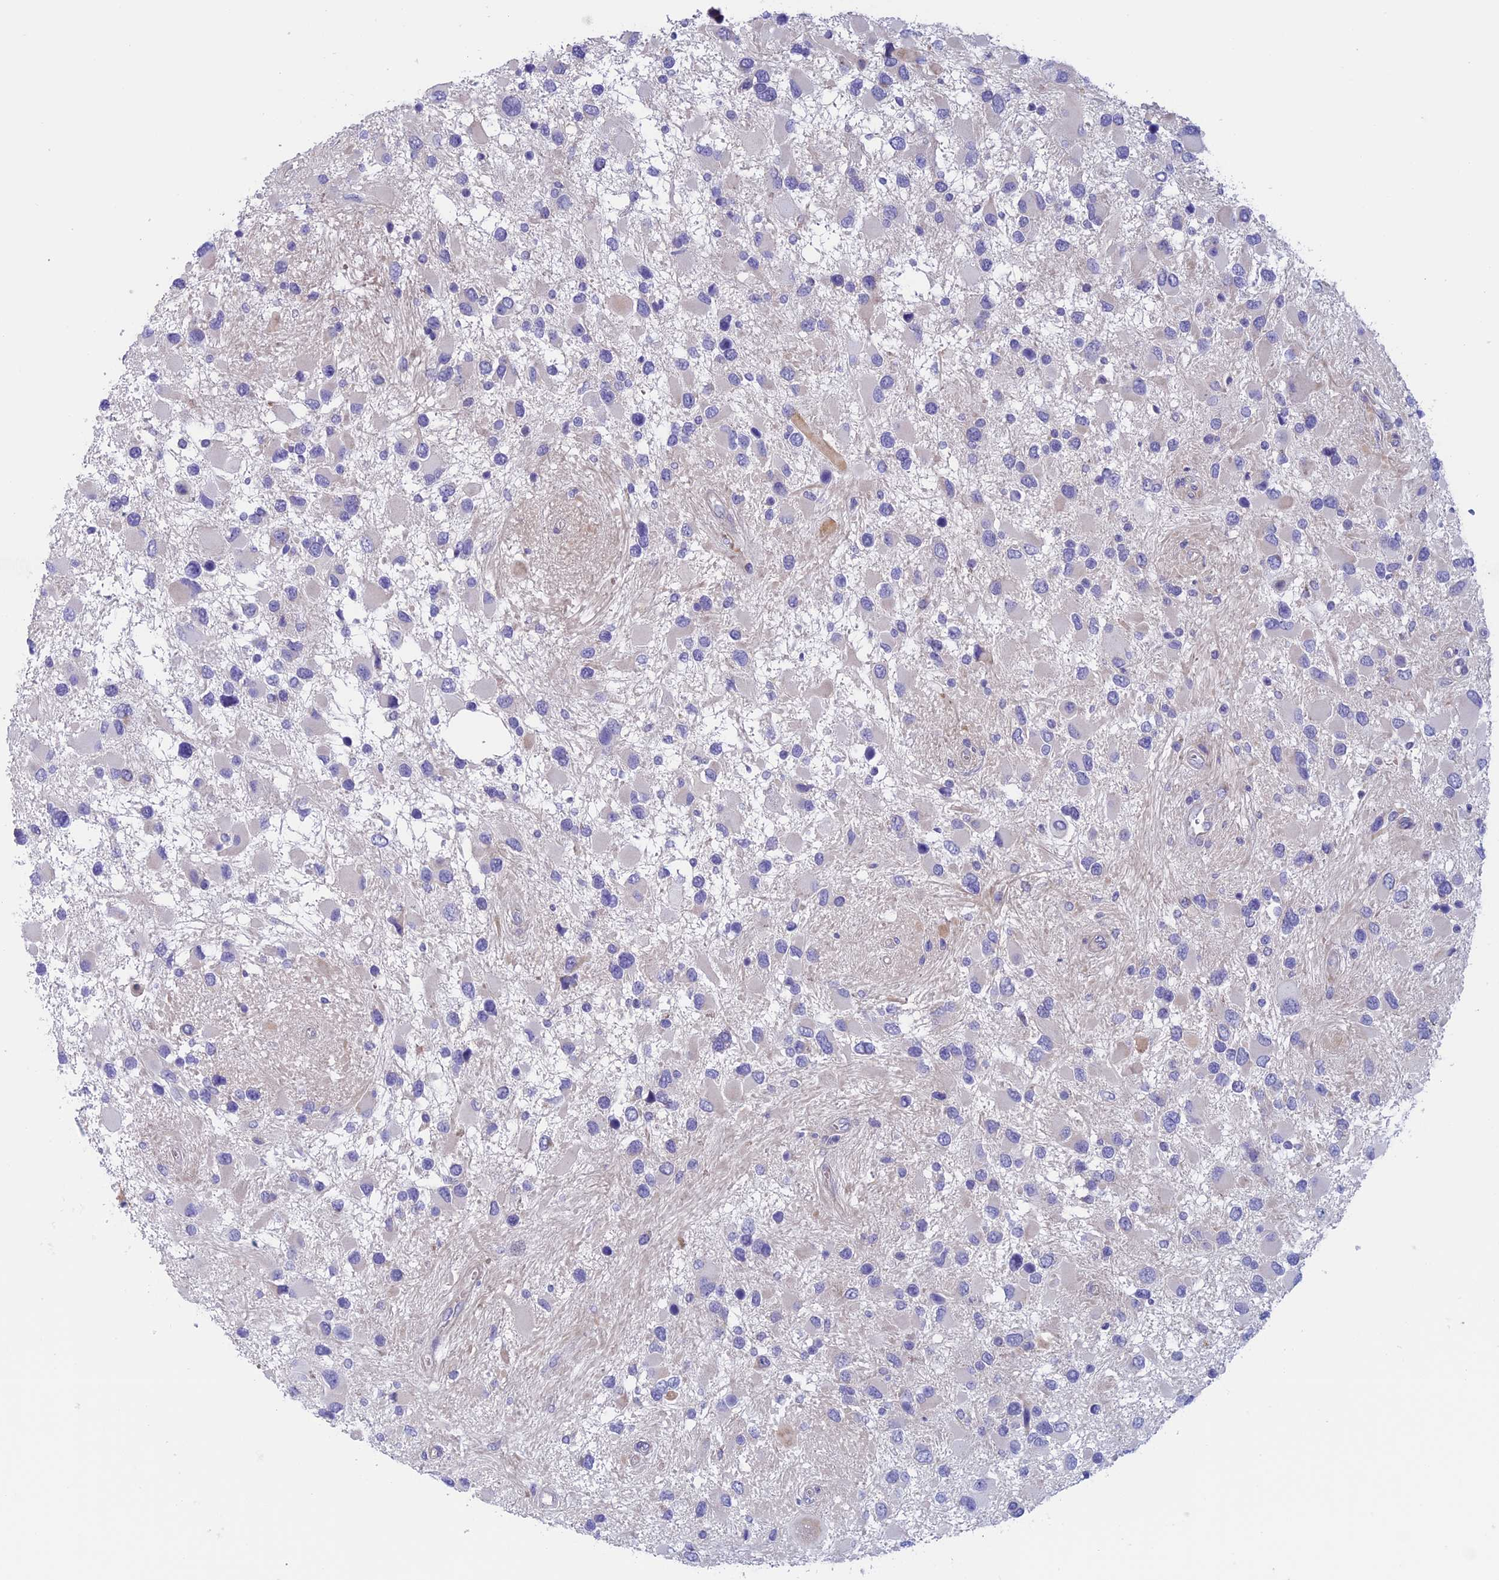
{"staining": {"intensity": "negative", "quantity": "none", "location": "none"}, "tissue": "glioma", "cell_type": "Tumor cells", "image_type": "cancer", "snomed": [{"axis": "morphology", "description": "Glioma, malignant, High grade"}, {"axis": "topography", "description": "Brain"}], "caption": "Immunohistochemistry of malignant glioma (high-grade) shows no expression in tumor cells. Nuclei are stained in blue.", "gene": "CNOT6L", "patient": {"sex": "male", "age": 53}}